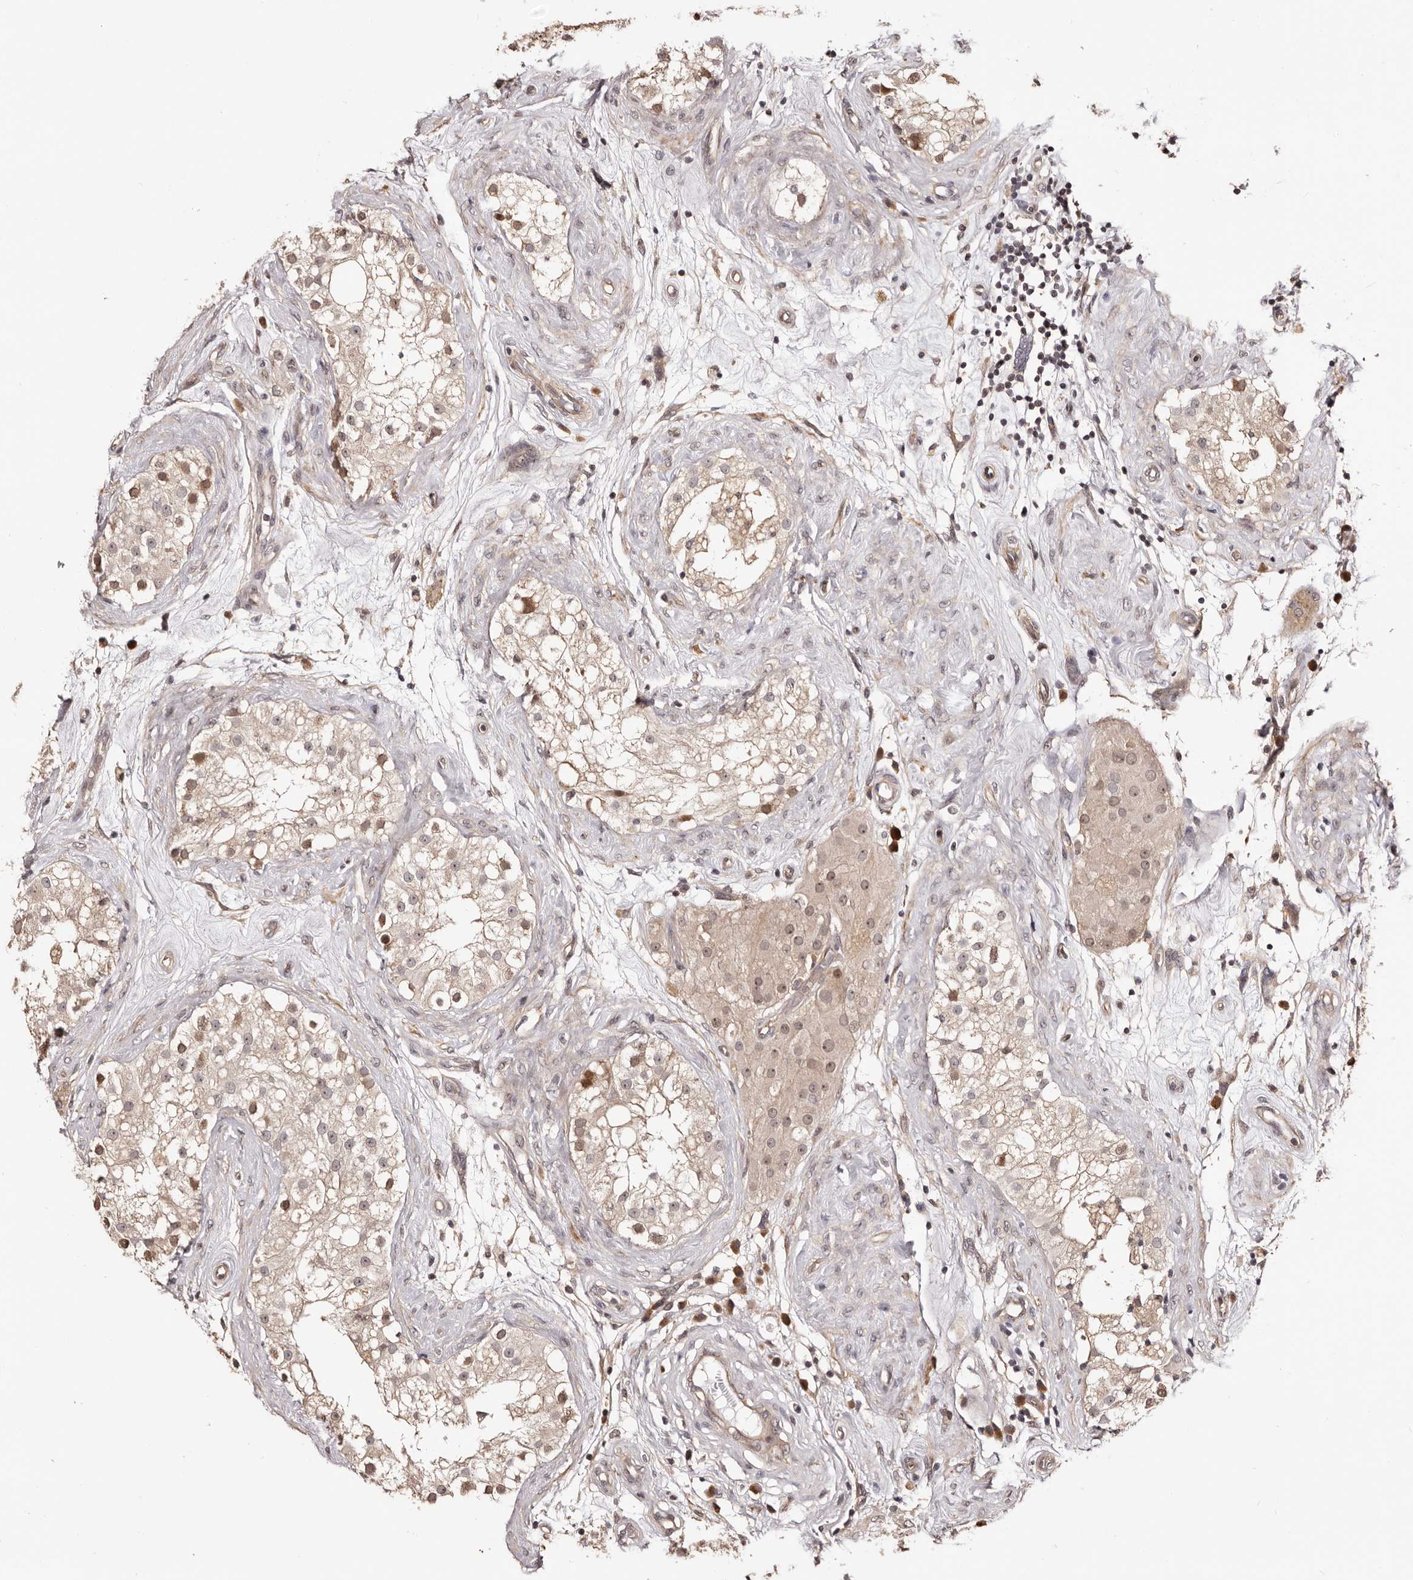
{"staining": {"intensity": "strong", "quantity": "25%-75%", "location": "cytoplasmic/membranous,nuclear"}, "tissue": "testis", "cell_type": "Cells in seminiferous ducts", "image_type": "normal", "snomed": [{"axis": "morphology", "description": "Normal tissue, NOS"}, {"axis": "topography", "description": "Testis"}], "caption": "Immunohistochemical staining of unremarkable human testis demonstrates high levels of strong cytoplasmic/membranous,nuclear positivity in about 25%-75% of cells in seminiferous ducts. The protein is shown in brown color, while the nuclei are stained blue.", "gene": "NOL12", "patient": {"sex": "male", "age": 84}}